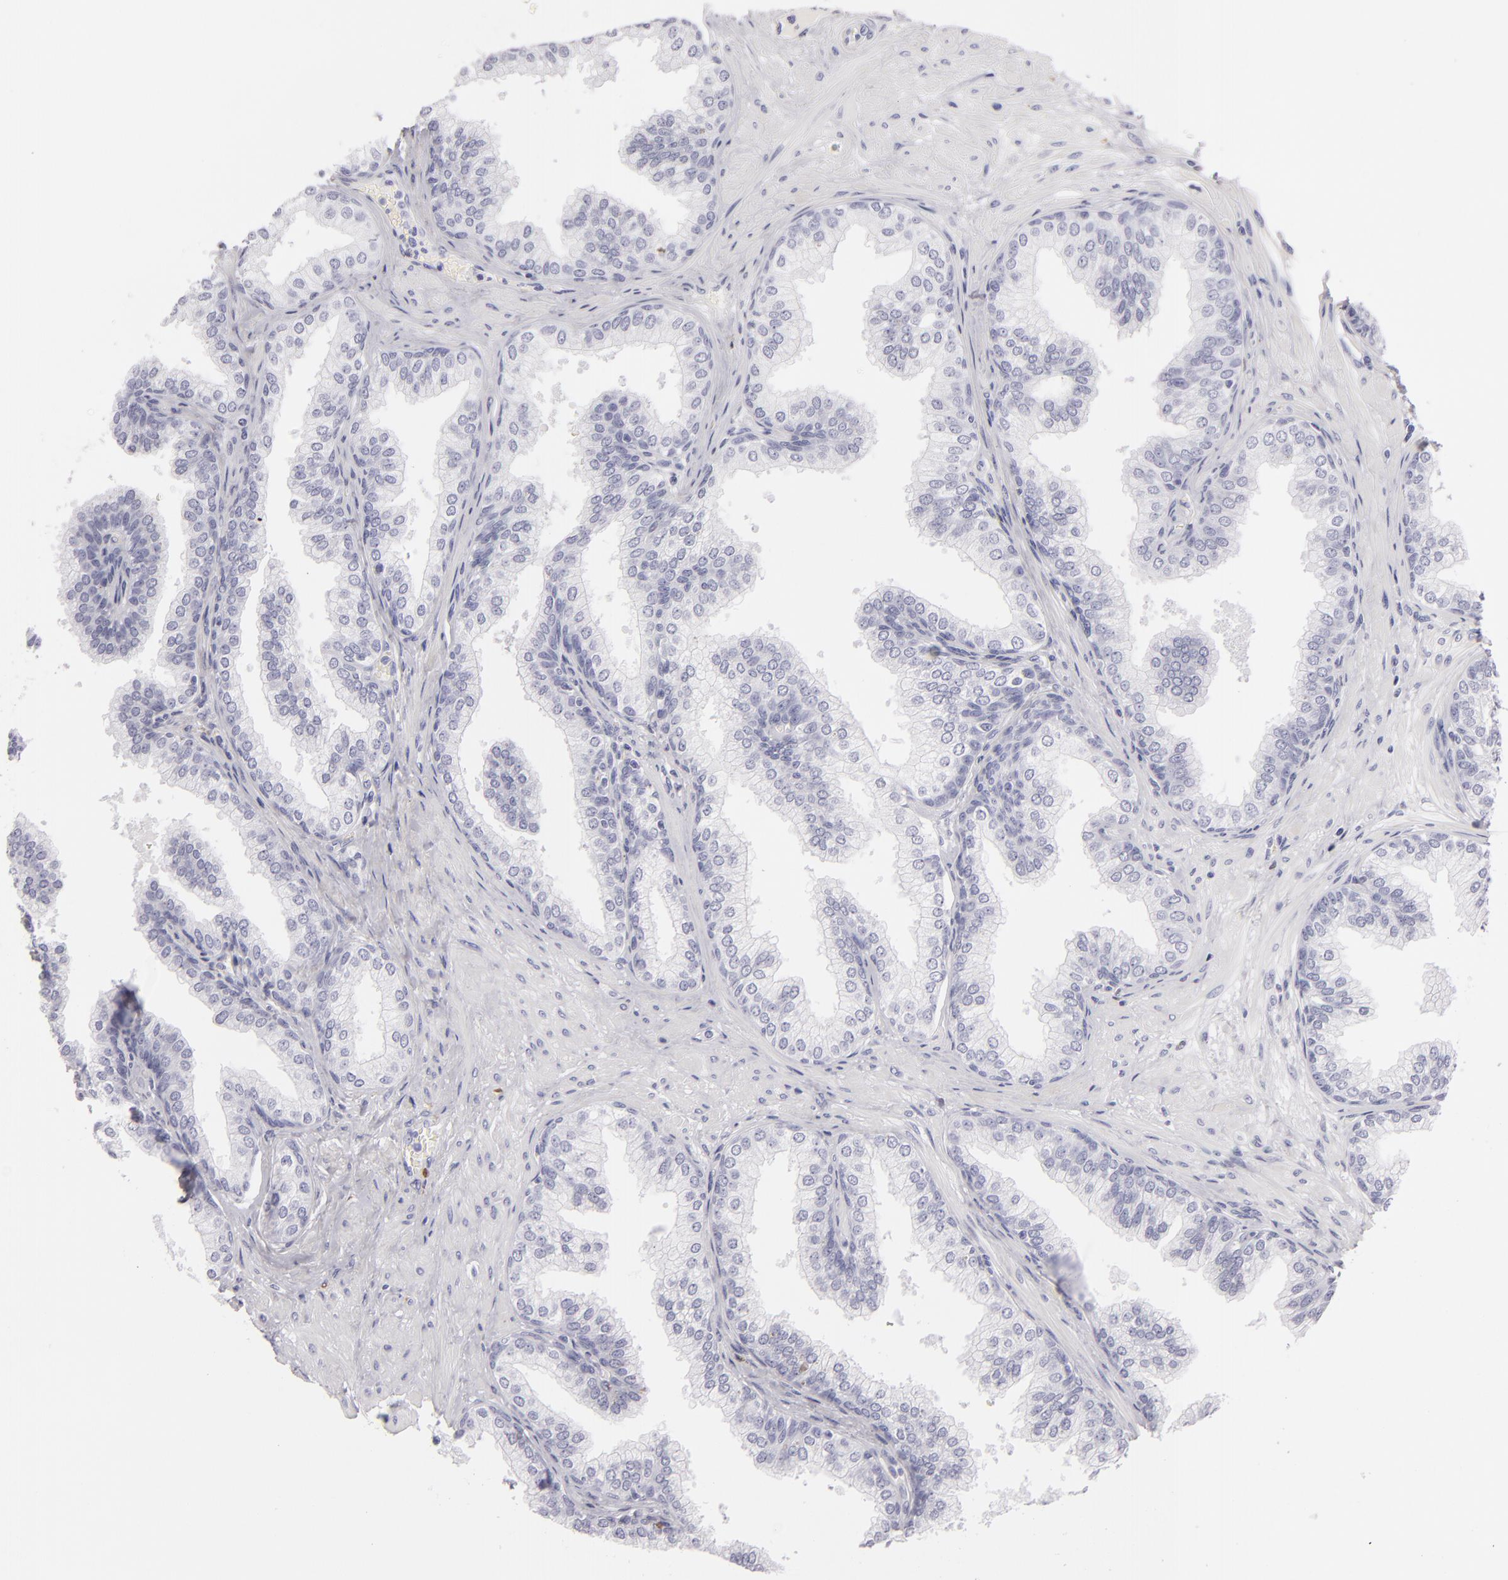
{"staining": {"intensity": "negative", "quantity": "none", "location": "none"}, "tissue": "prostate", "cell_type": "Glandular cells", "image_type": "normal", "snomed": [{"axis": "morphology", "description": "Normal tissue, NOS"}, {"axis": "topography", "description": "Prostate"}], "caption": "Benign prostate was stained to show a protein in brown. There is no significant staining in glandular cells.", "gene": "F13A1", "patient": {"sex": "male", "age": 60}}